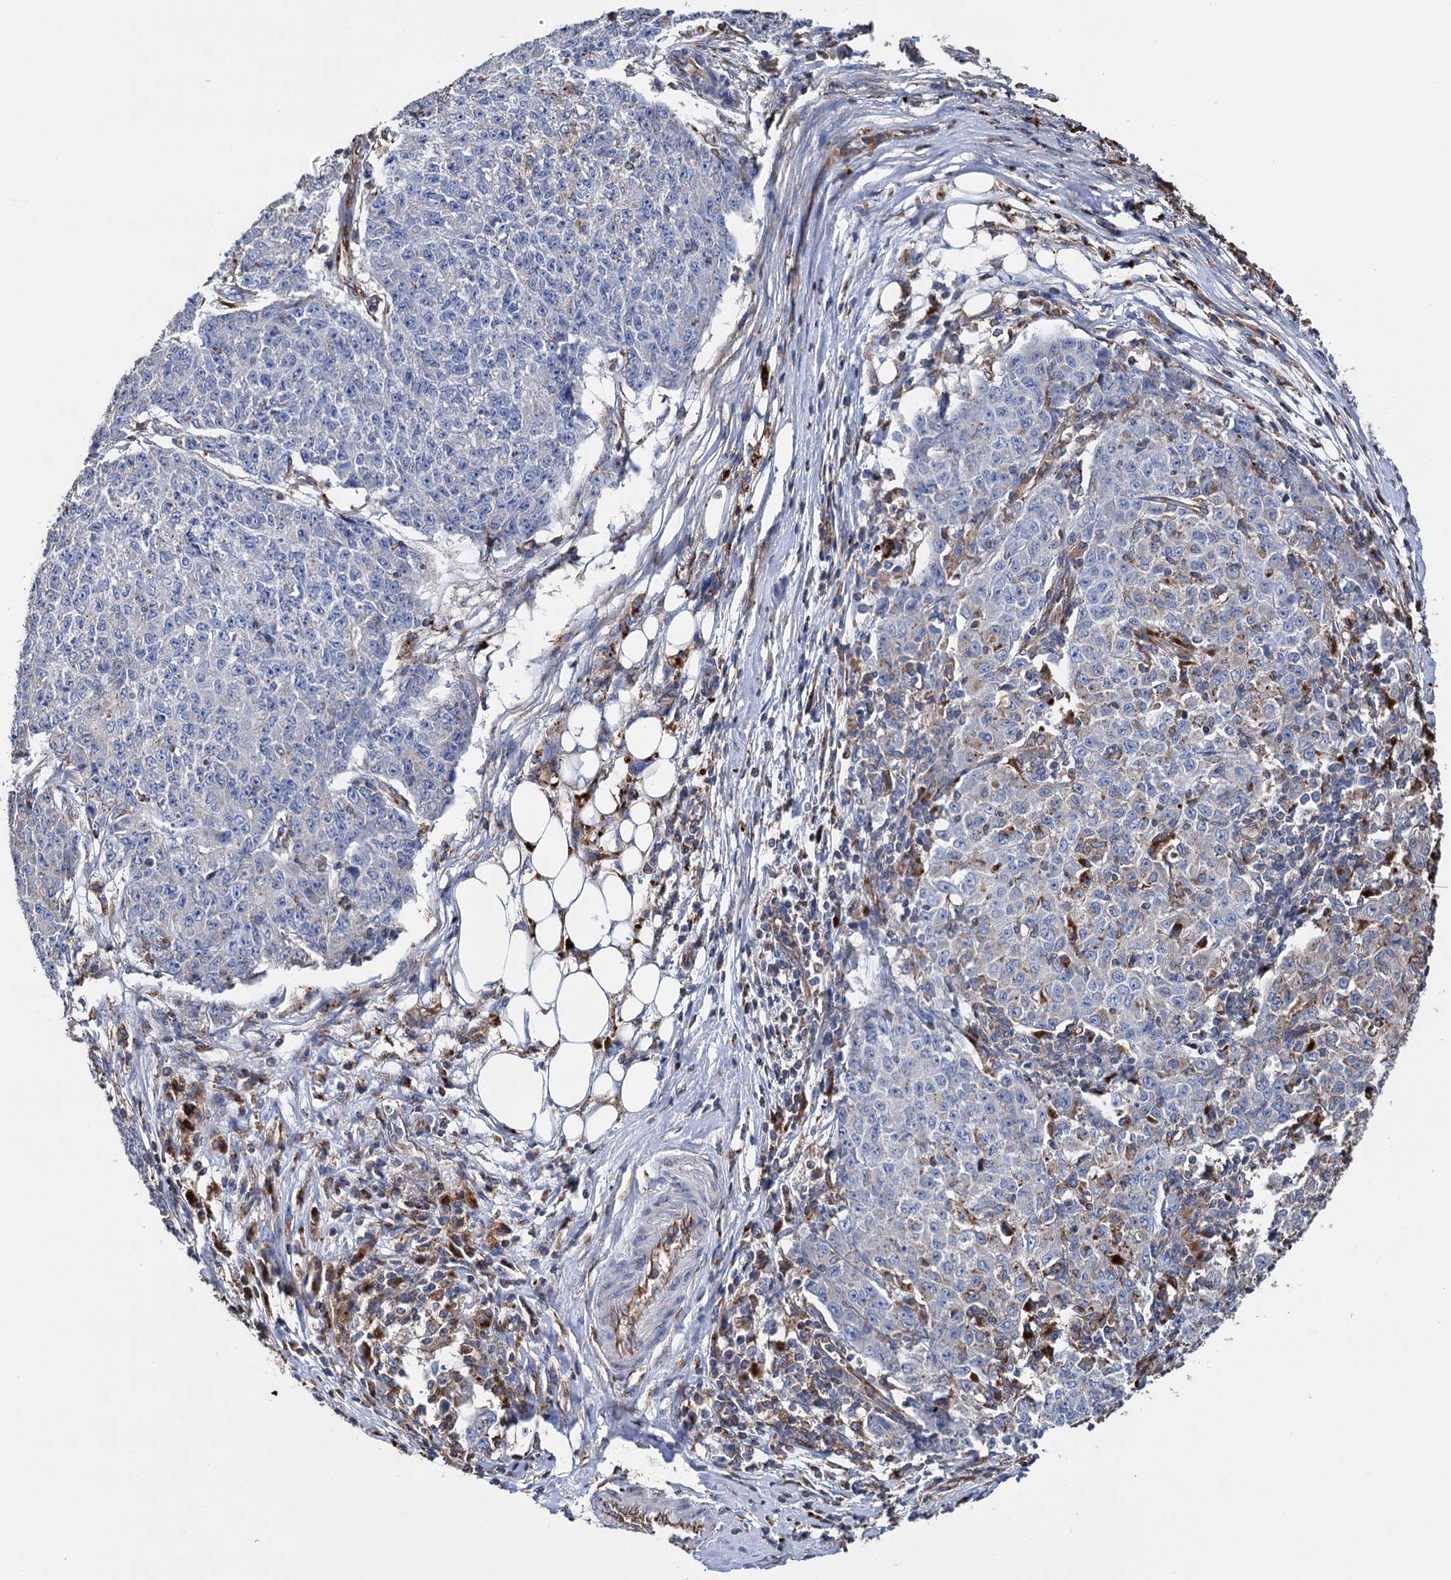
{"staining": {"intensity": "negative", "quantity": "none", "location": "none"}, "tissue": "ovarian cancer", "cell_type": "Tumor cells", "image_type": "cancer", "snomed": [{"axis": "morphology", "description": "Carcinoma, endometroid"}, {"axis": "topography", "description": "Ovary"}], "caption": "An immunohistochemistry histopathology image of ovarian cancer is shown. There is no staining in tumor cells of ovarian cancer.", "gene": "SCPEP1", "patient": {"sex": "female", "age": 42}}